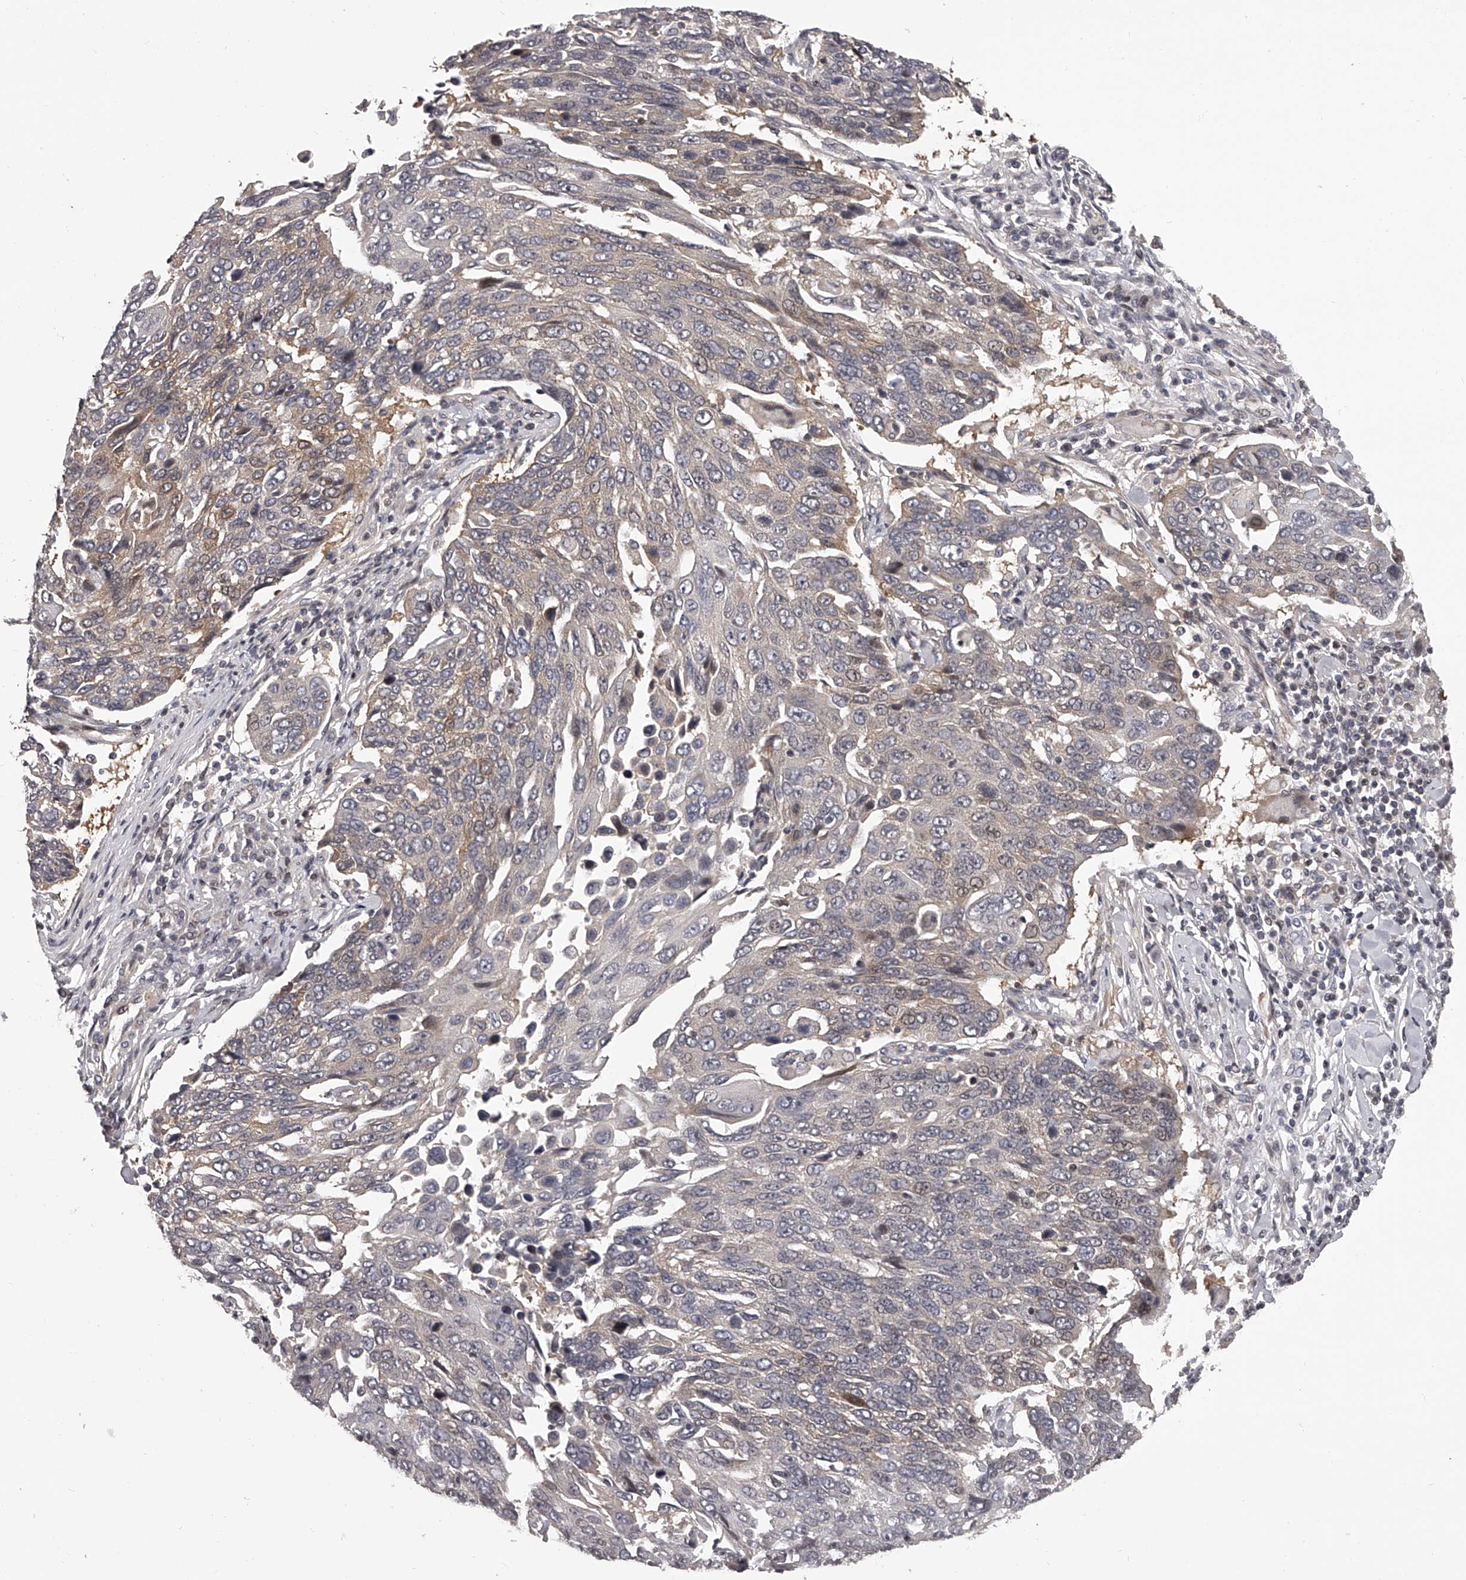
{"staining": {"intensity": "weak", "quantity": "<25%", "location": "cytoplasmic/membranous"}, "tissue": "lung cancer", "cell_type": "Tumor cells", "image_type": "cancer", "snomed": [{"axis": "morphology", "description": "Squamous cell carcinoma, NOS"}, {"axis": "topography", "description": "Lung"}], "caption": "IHC histopathology image of human lung squamous cell carcinoma stained for a protein (brown), which exhibits no expression in tumor cells.", "gene": "PFDN2", "patient": {"sex": "male", "age": 66}}